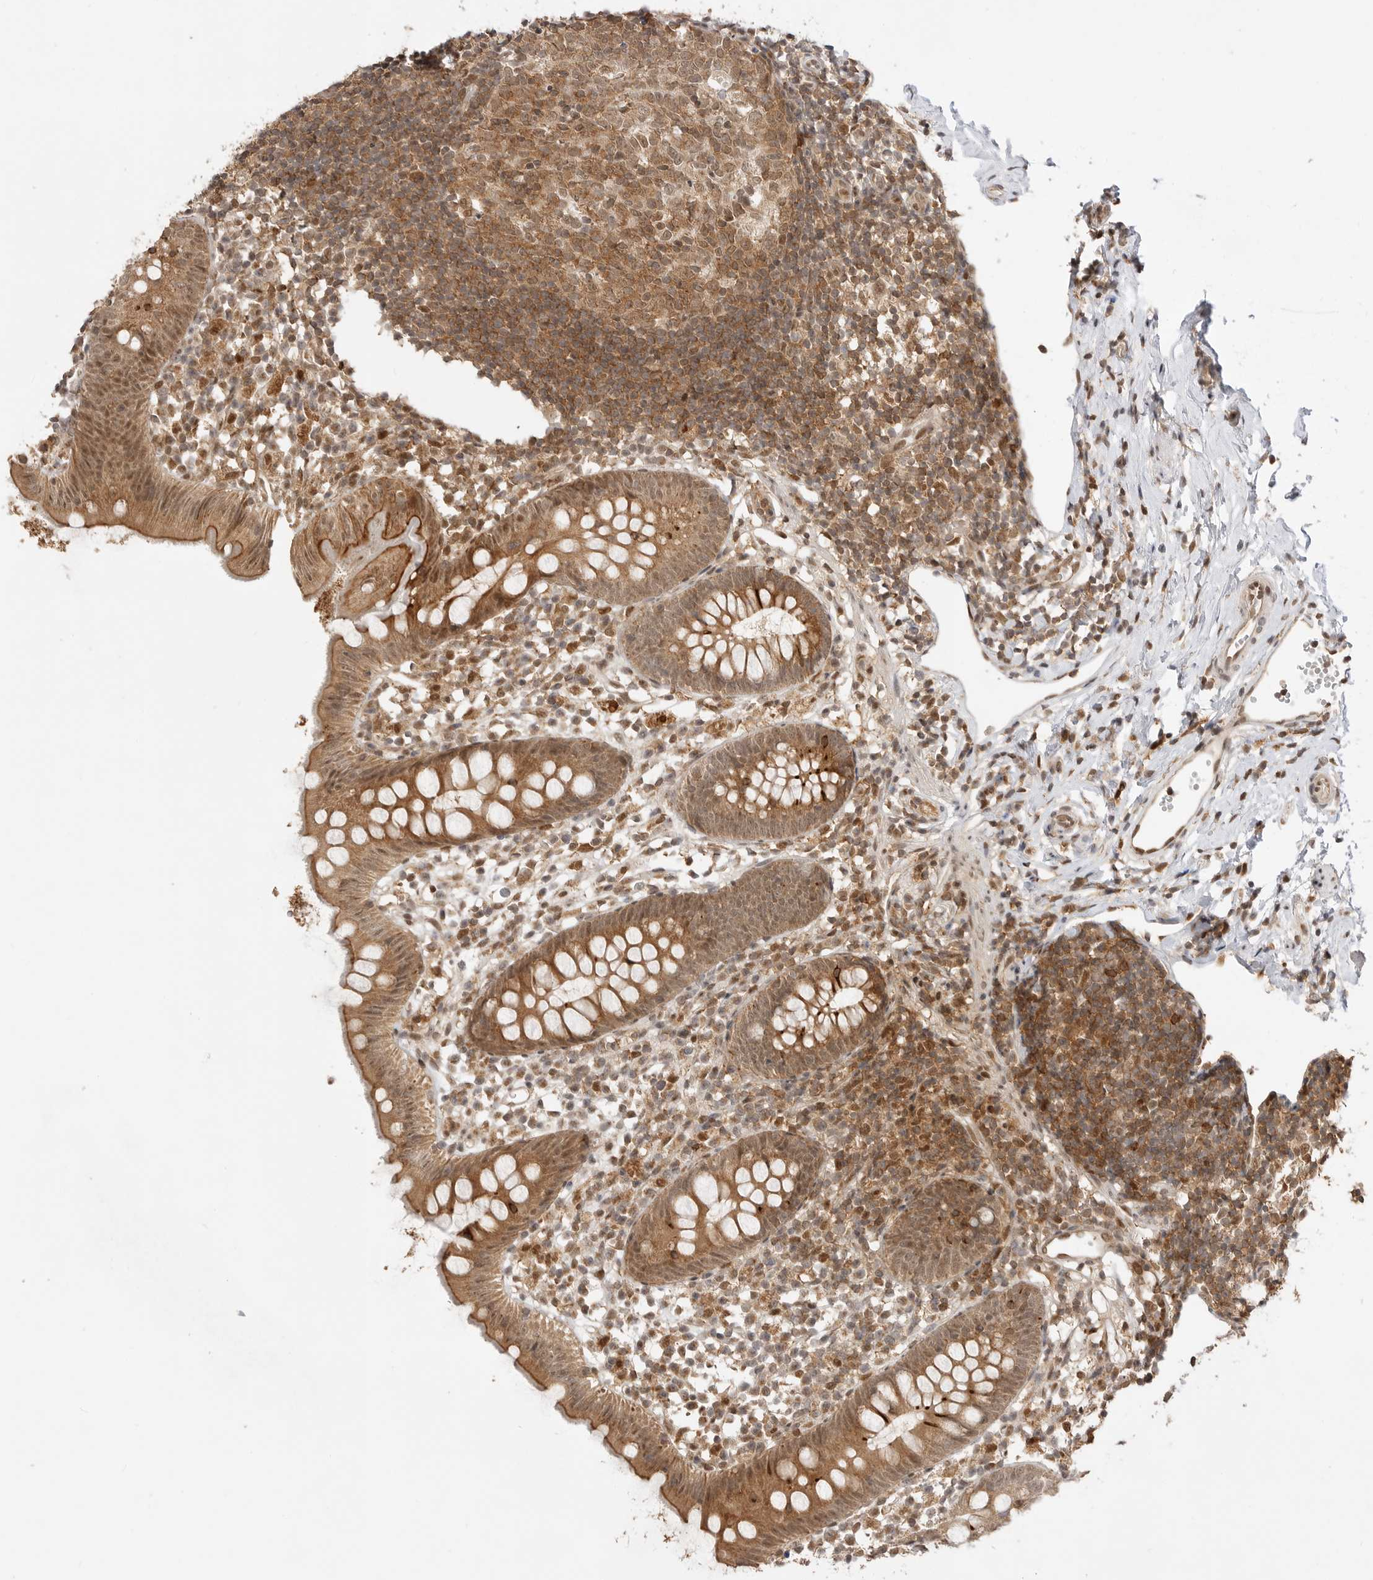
{"staining": {"intensity": "moderate", "quantity": ">75%", "location": "cytoplasmic/membranous"}, "tissue": "appendix", "cell_type": "Glandular cells", "image_type": "normal", "snomed": [{"axis": "morphology", "description": "Normal tissue, NOS"}, {"axis": "topography", "description": "Appendix"}], "caption": "About >75% of glandular cells in benign human appendix display moderate cytoplasmic/membranous protein positivity as visualized by brown immunohistochemical staining.", "gene": "ALKAL1", "patient": {"sex": "female", "age": 20}}